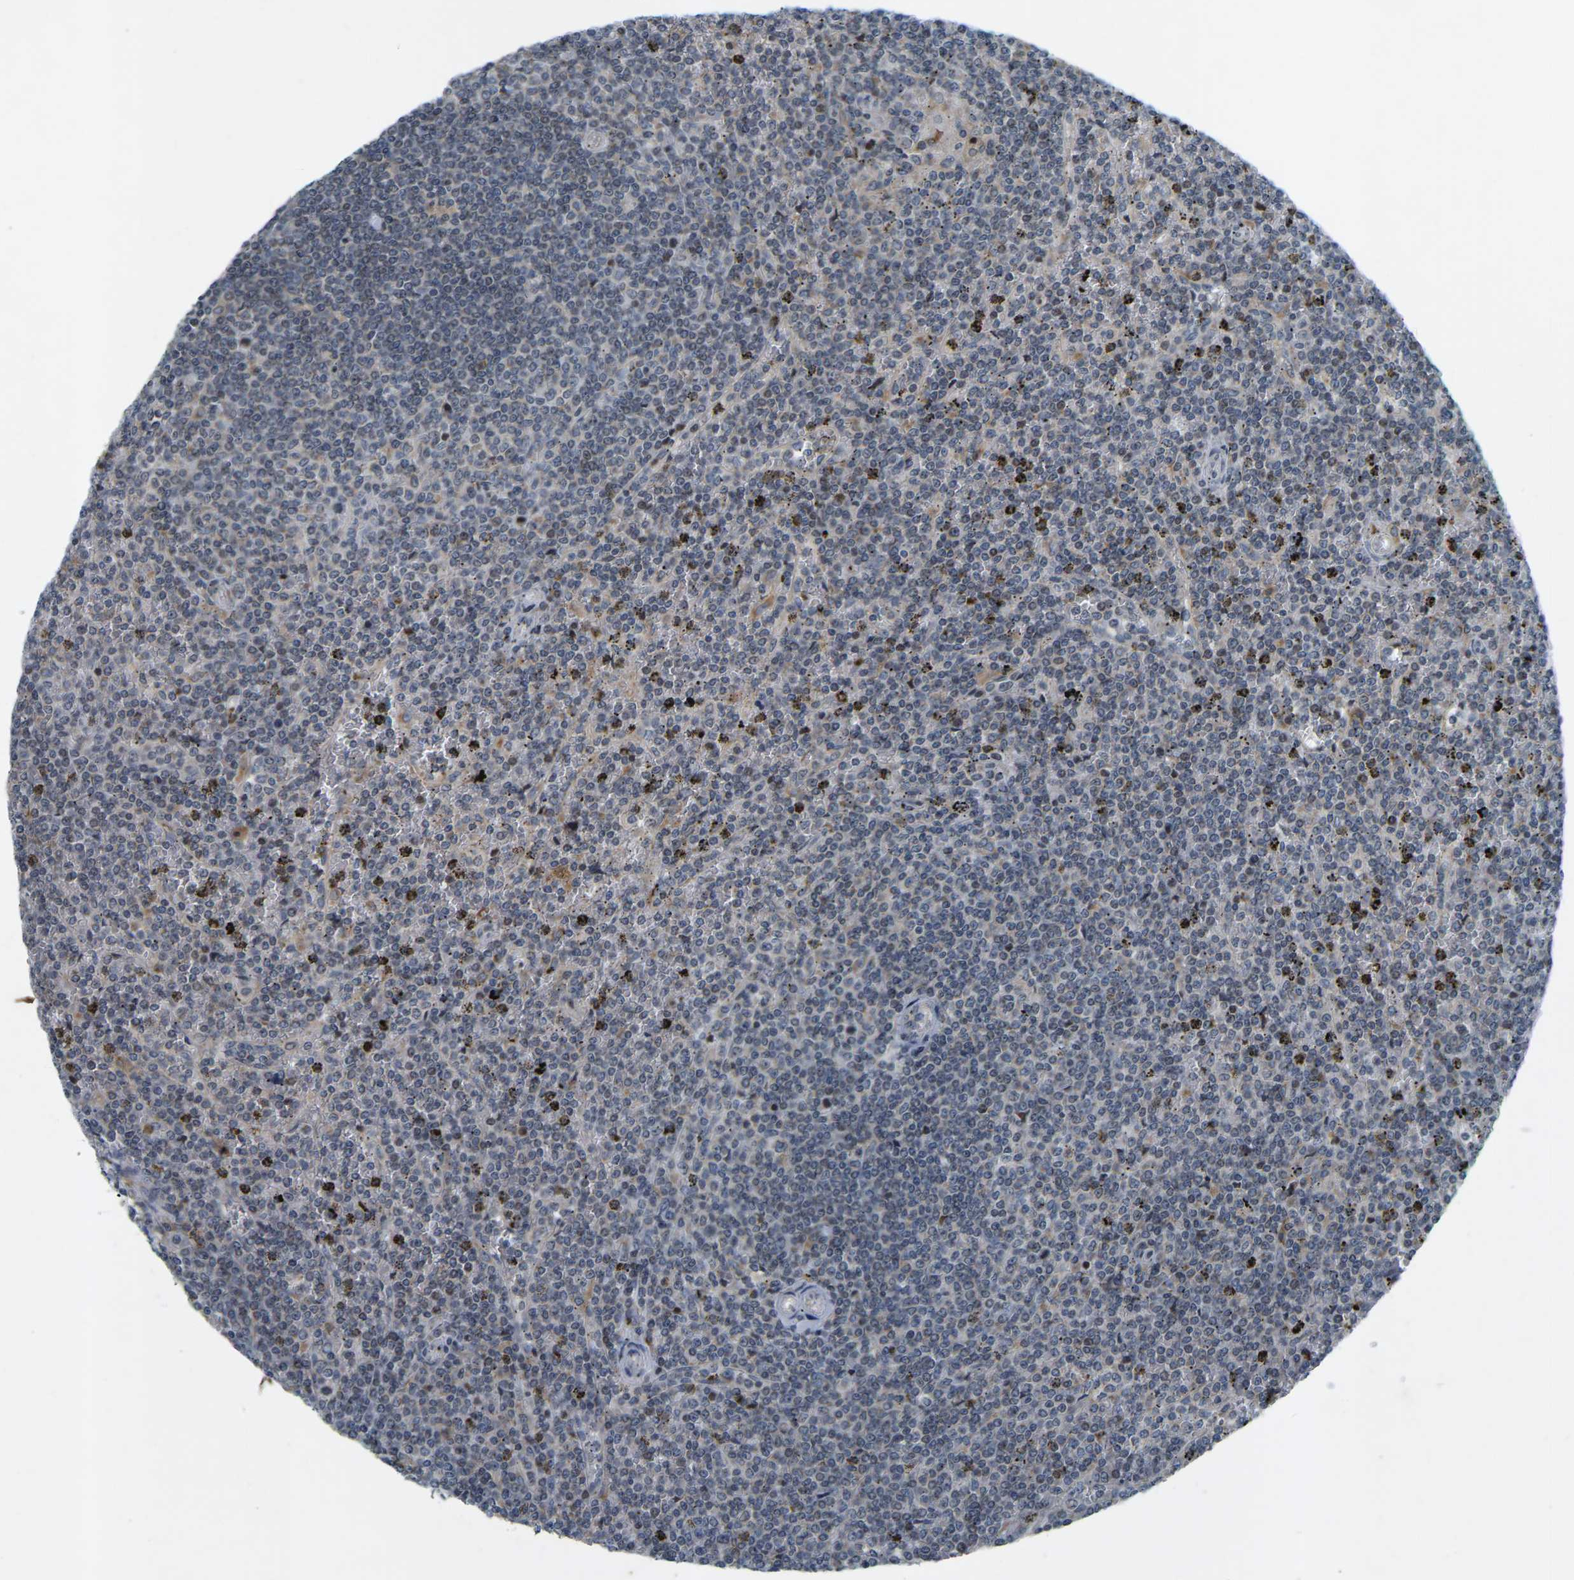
{"staining": {"intensity": "weak", "quantity": "<25%", "location": "cytoplasmic/membranous"}, "tissue": "lymphoma", "cell_type": "Tumor cells", "image_type": "cancer", "snomed": [{"axis": "morphology", "description": "Malignant lymphoma, non-Hodgkin's type, Low grade"}, {"axis": "topography", "description": "Spleen"}], "caption": "The image demonstrates no significant staining in tumor cells of lymphoma.", "gene": "PARL", "patient": {"sex": "female", "age": 19}}